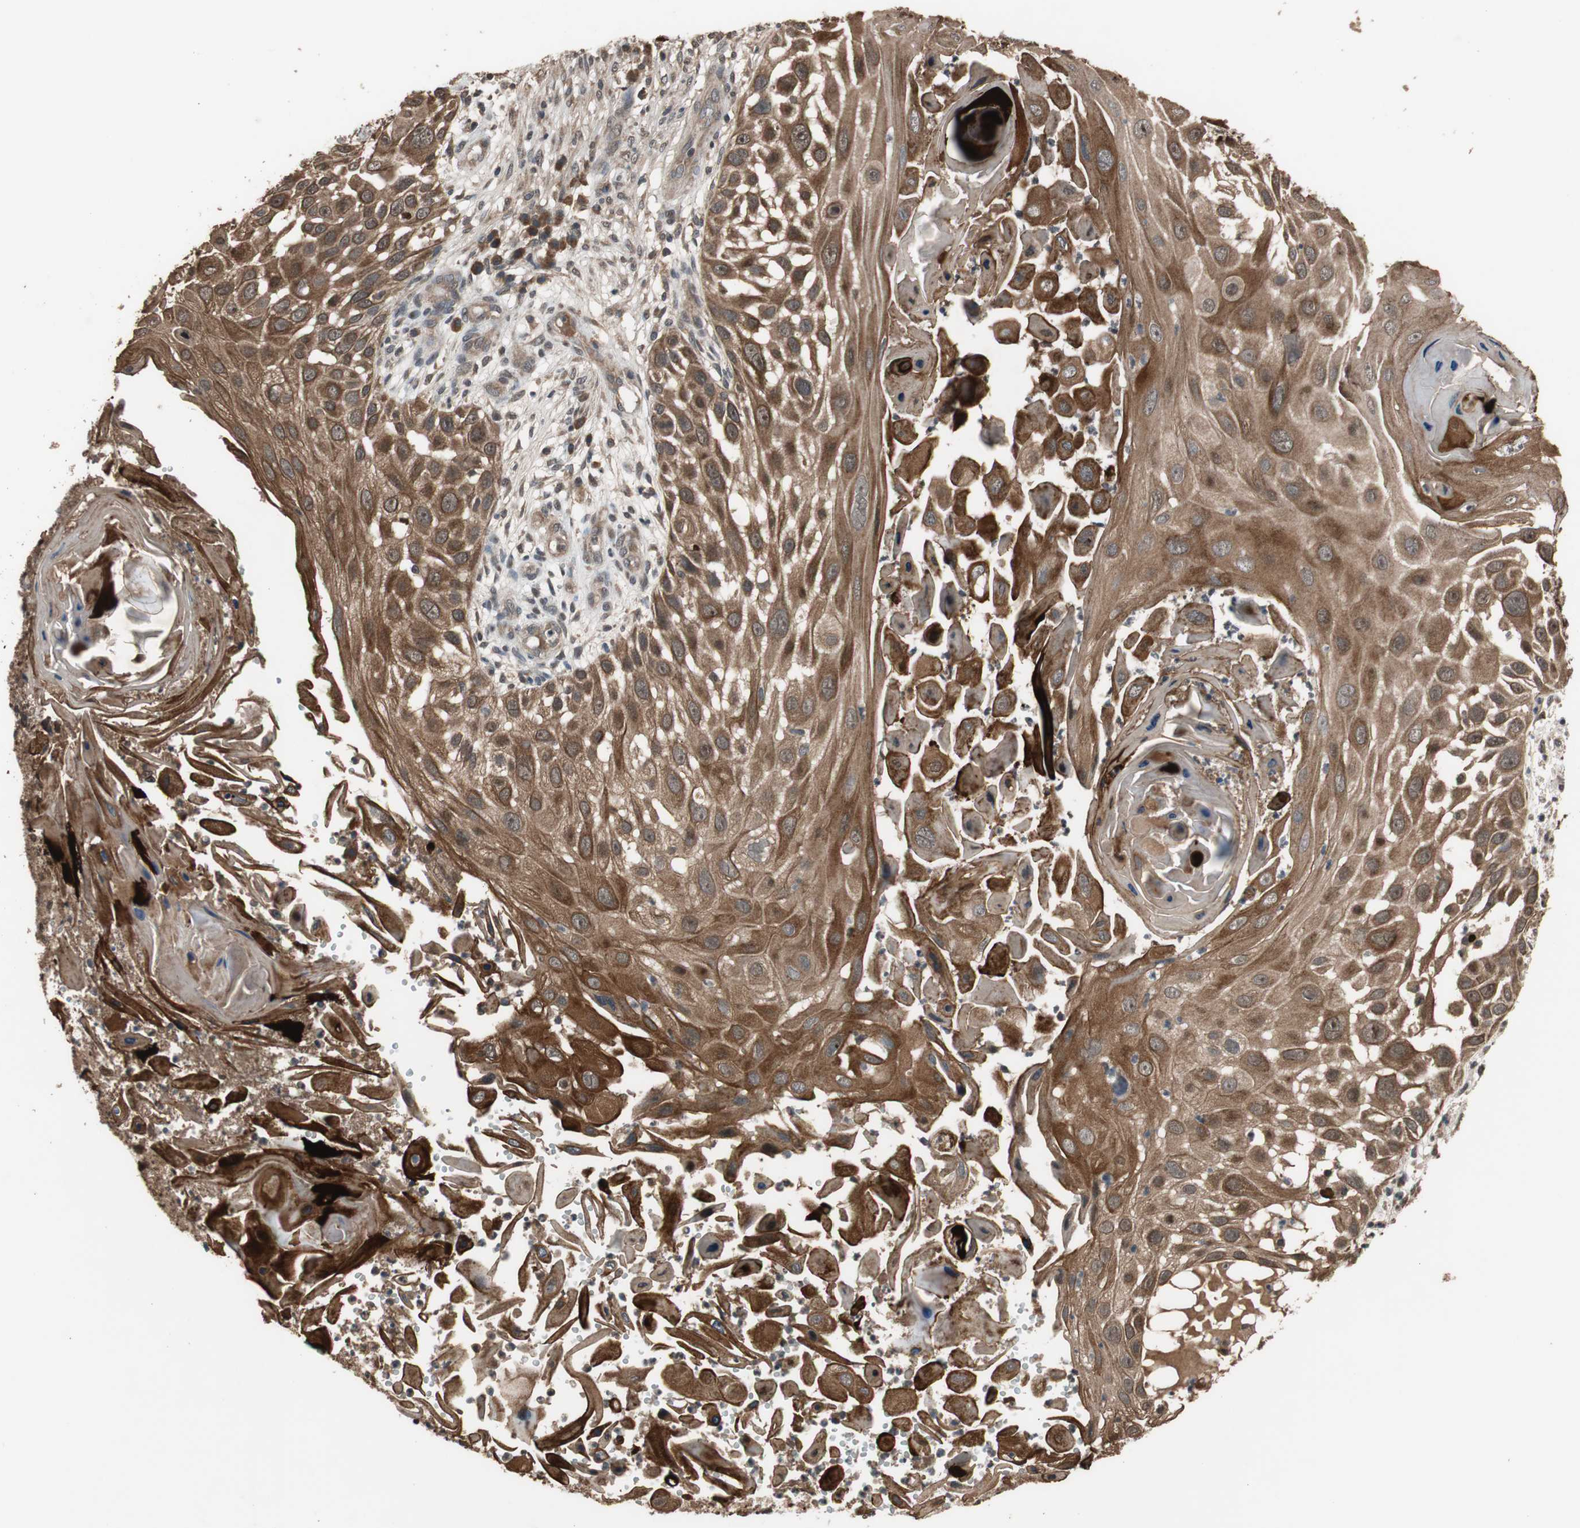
{"staining": {"intensity": "strong", "quantity": ">75%", "location": "cytoplasmic/membranous"}, "tissue": "skin cancer", "cell_type": "Tumor cells", "image_type": "cancer", "snomed": [{"axis": "morphology", "description": "Squamous cell carcinoma, NOS"}, {"axis": "topography", "description": "Skin"}], "caption": "DAB immunohistochemical staining of skin cancer (squamous cell carcinoma) demonstrates strong cytoplasmic/membranous protein positivity in approximately >75% of tumor cells.", "gene": "TMEM230", "patient": {"sex": "female", "age": 44}}